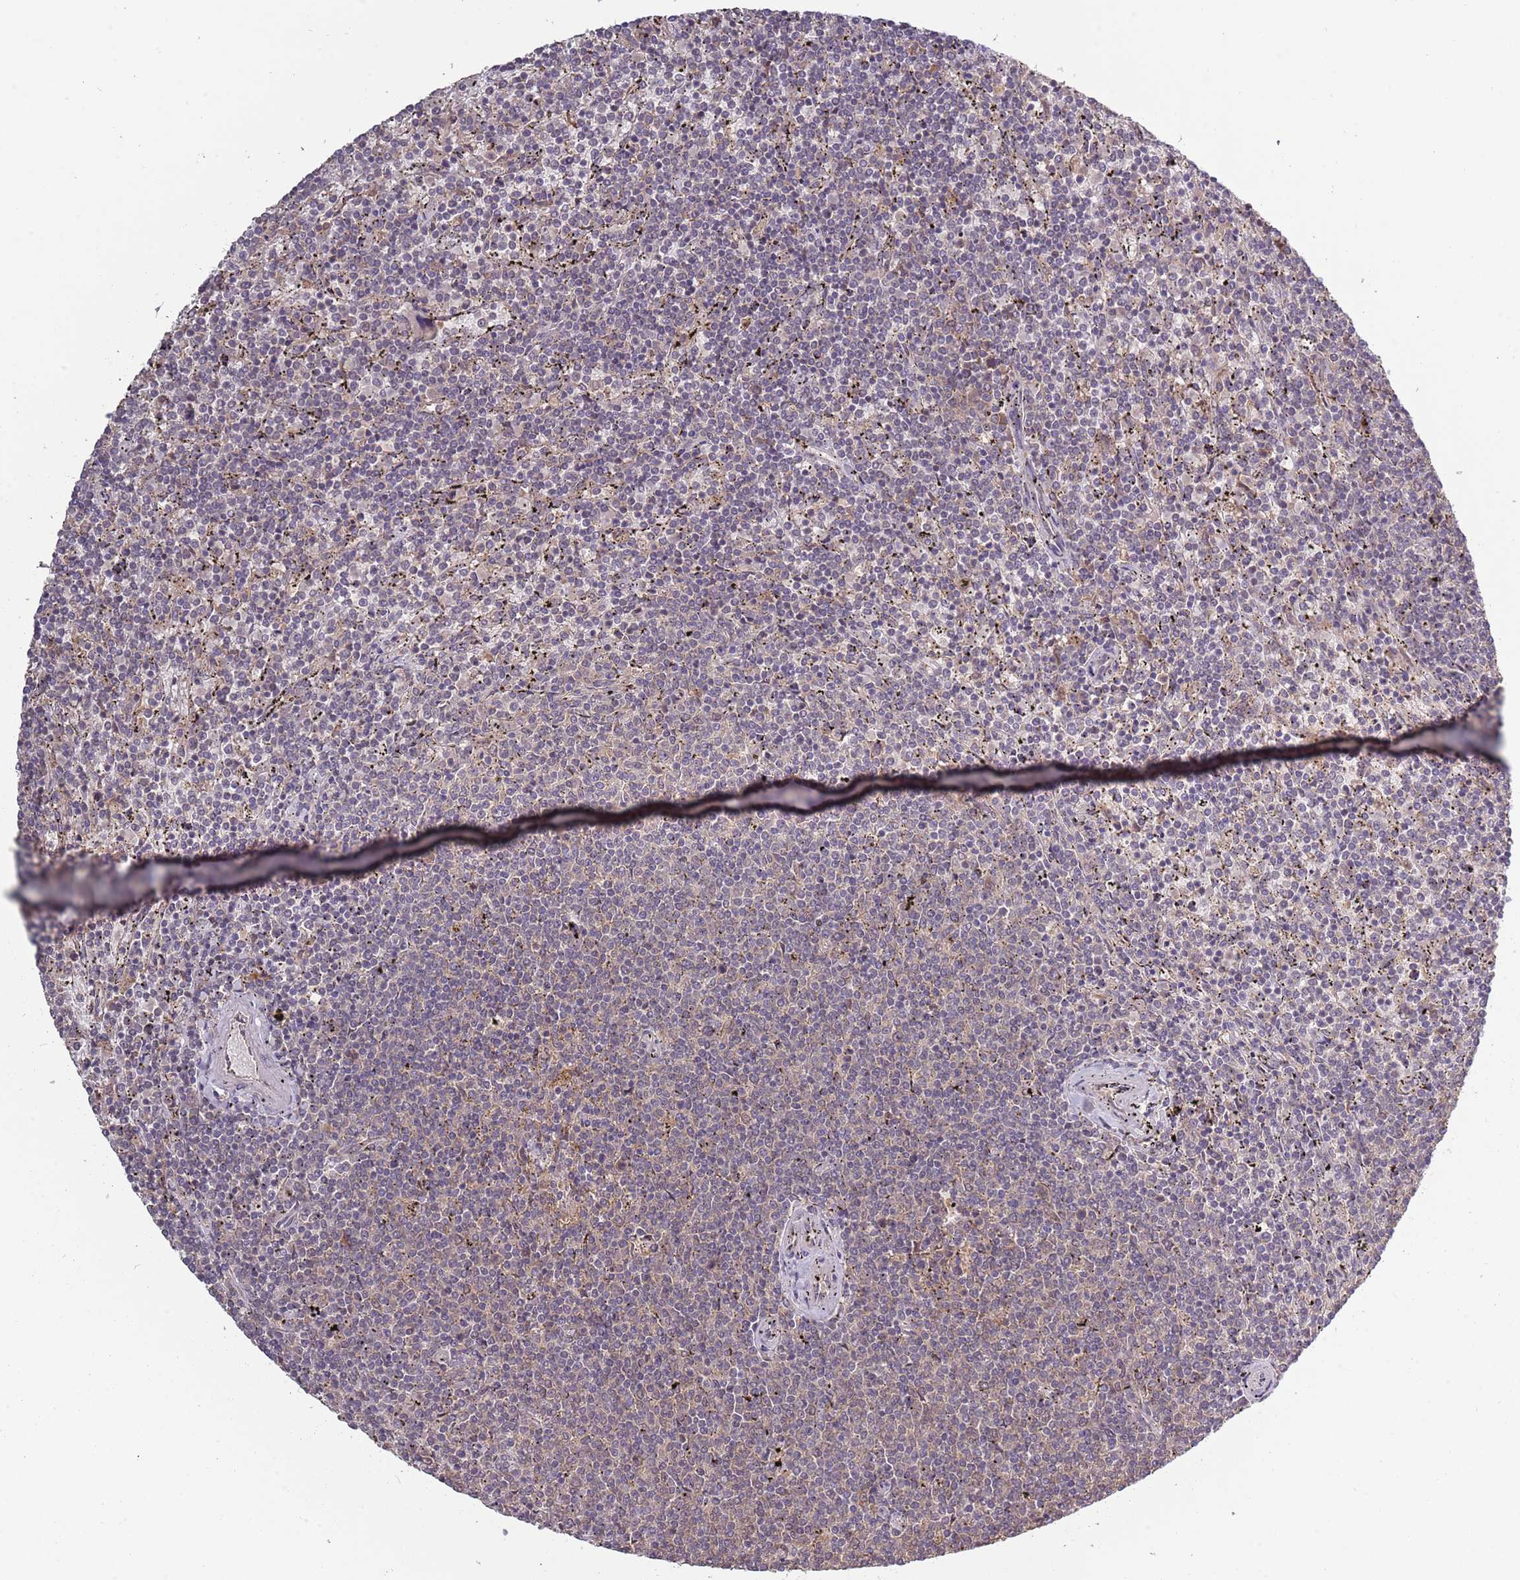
{"staining": {"intensity": "negative", "quantity": "none", "location": "none"}, "tissue": "lymphoma", "cell_type": "Tumor cells", "image_type": "cancer", "snomed": [{"axis": "morphology", "description": "Malignant lymphoma, non-Hodgkin's type, Low grade"}, {"axis": "topography", "description": "Spleen"}], "caption": "Human low-grade malignant lymphoma, non-Hodgkin's type stained for a protein using IHC reveals no positivity in tumor cells.", "gene": "USP32", "patient": {"sex": "female", "age": 50}}